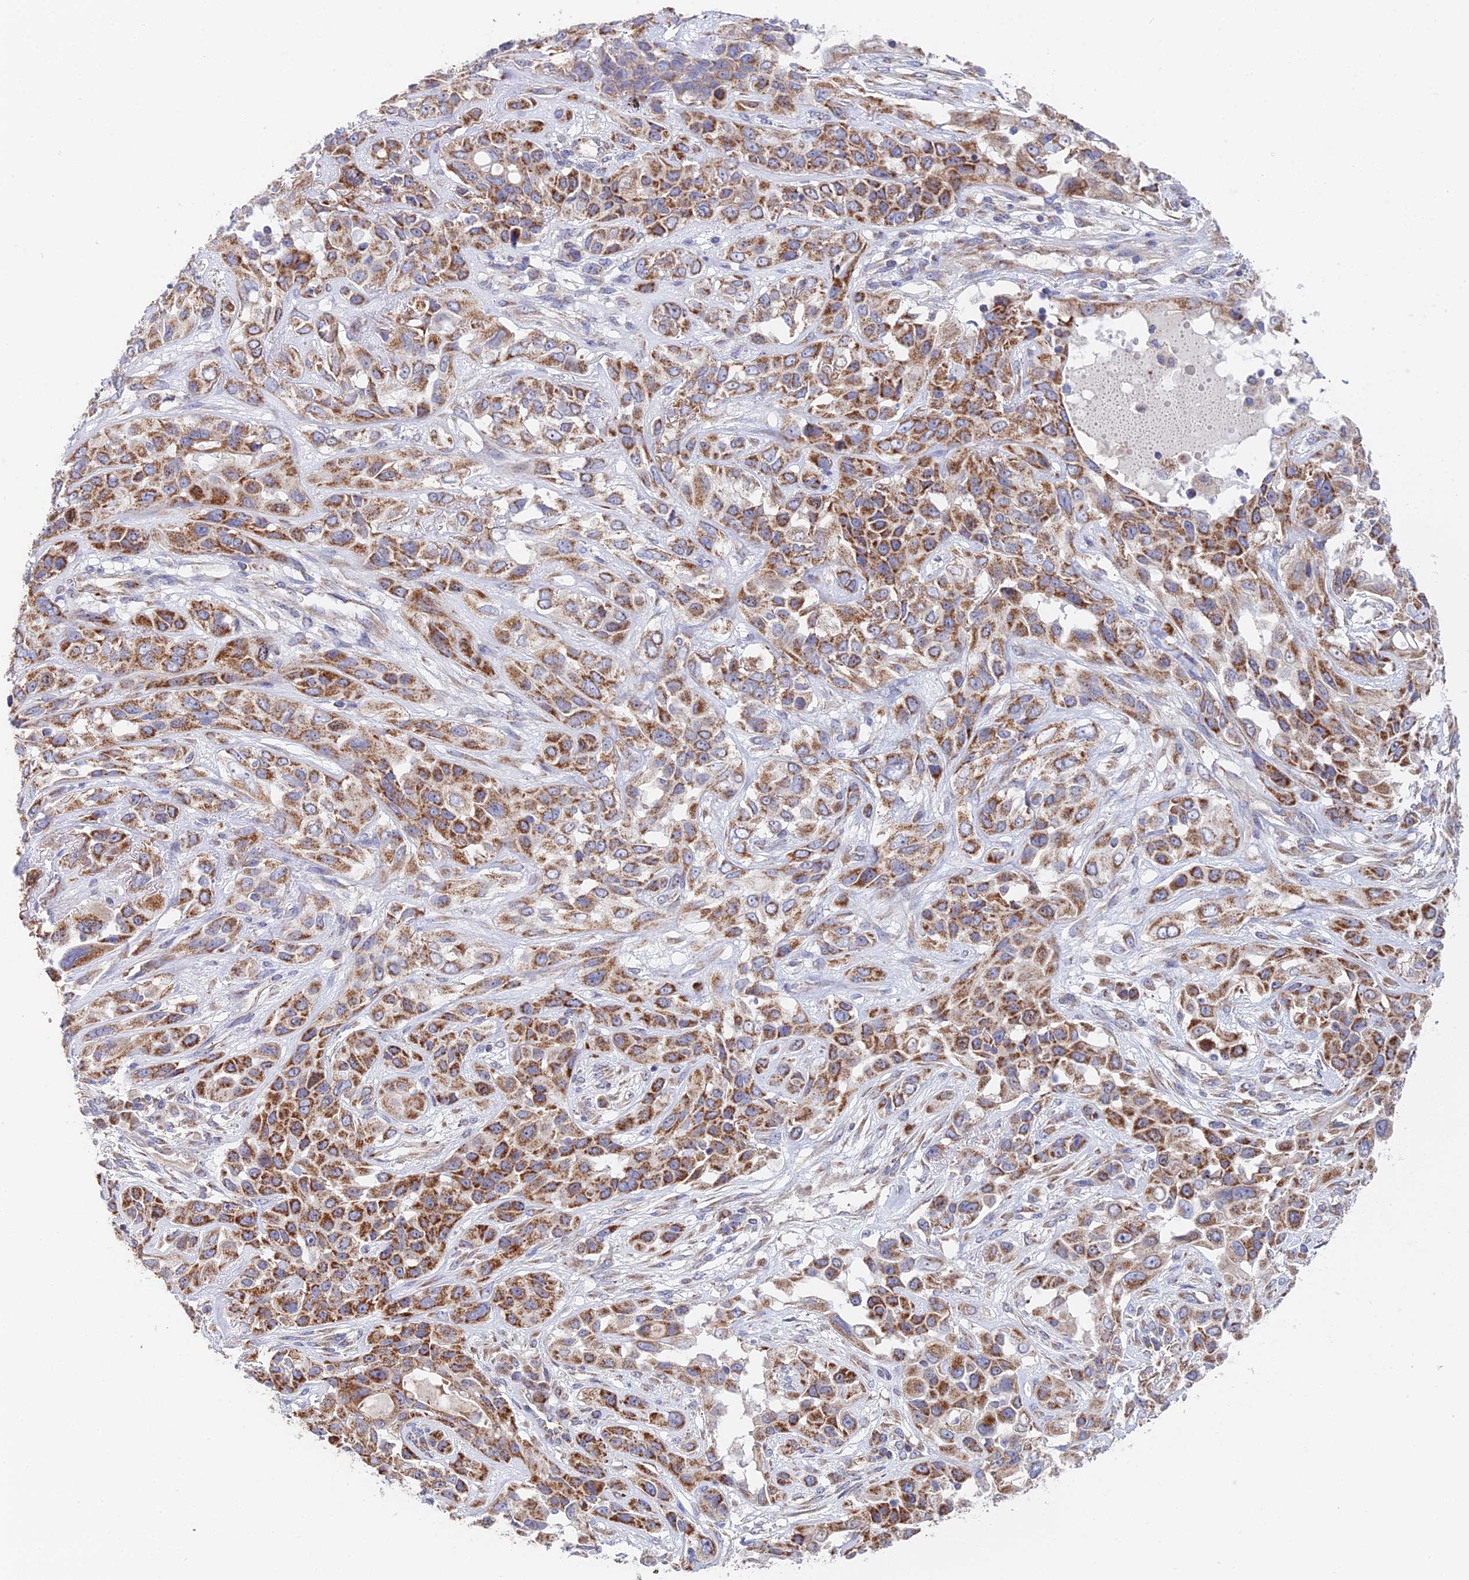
{"staining": {"intensity": "moderate", "quantity": ">75%", "location": "cytoplasmic/membranous"}, "tissue": "lung cancer", "cell_type": "Tumor cells", "image_type": "cancer", "snomed": [{"axis": "morphology", "description": "Squamous cell carcinoma, NOS"}, {"axis": "topography", "description": "Lung"}], "caption": "Lung cancer (squamous cell carcinoma) stained for a protein displays moderate cytoplasmic/membranous positivity in tumor cells.", "gene": "ECSIT", "patient": {"sex": "female", "age": 70}}